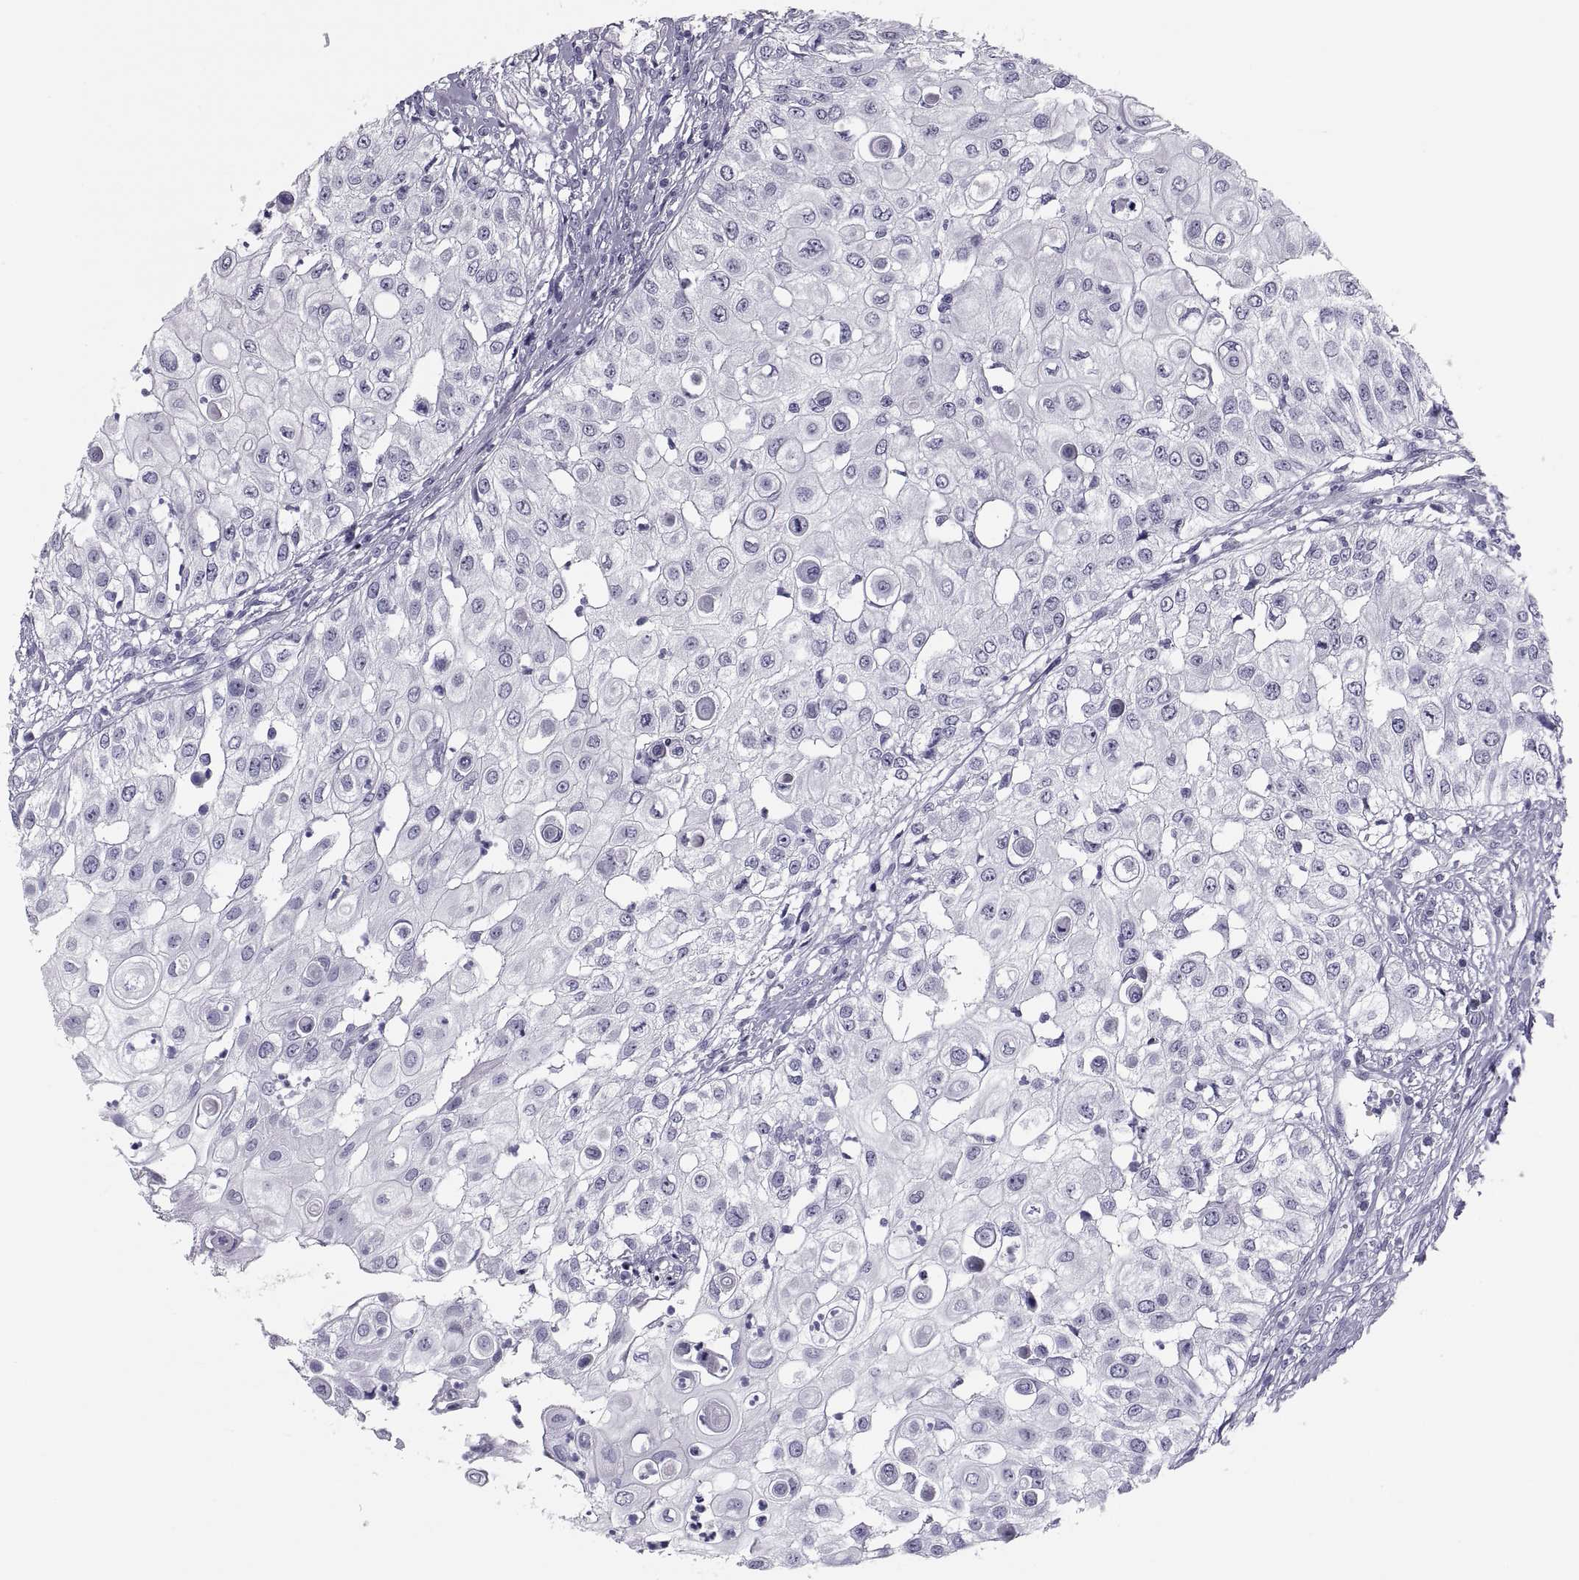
{"staining": {"intensity": "negative", "quantity": "none", "location": "none"}, "tissue": "urothelial cancer", "cell_type": "Tumor cells", "image_type": "cancer", "snomed": [{"axis": "morphology", "description": "Urothelial carcinoma, High grade"}, {"axis": "topography", "description": "Urinary bladder"}], "caption": "Photomicrograph shows no protein positivity in tumor cells of urothelial carcinoma (high-grade) tissue.", "gene": "CRISP1", "patient": {"sex": "female", "age": 79}}